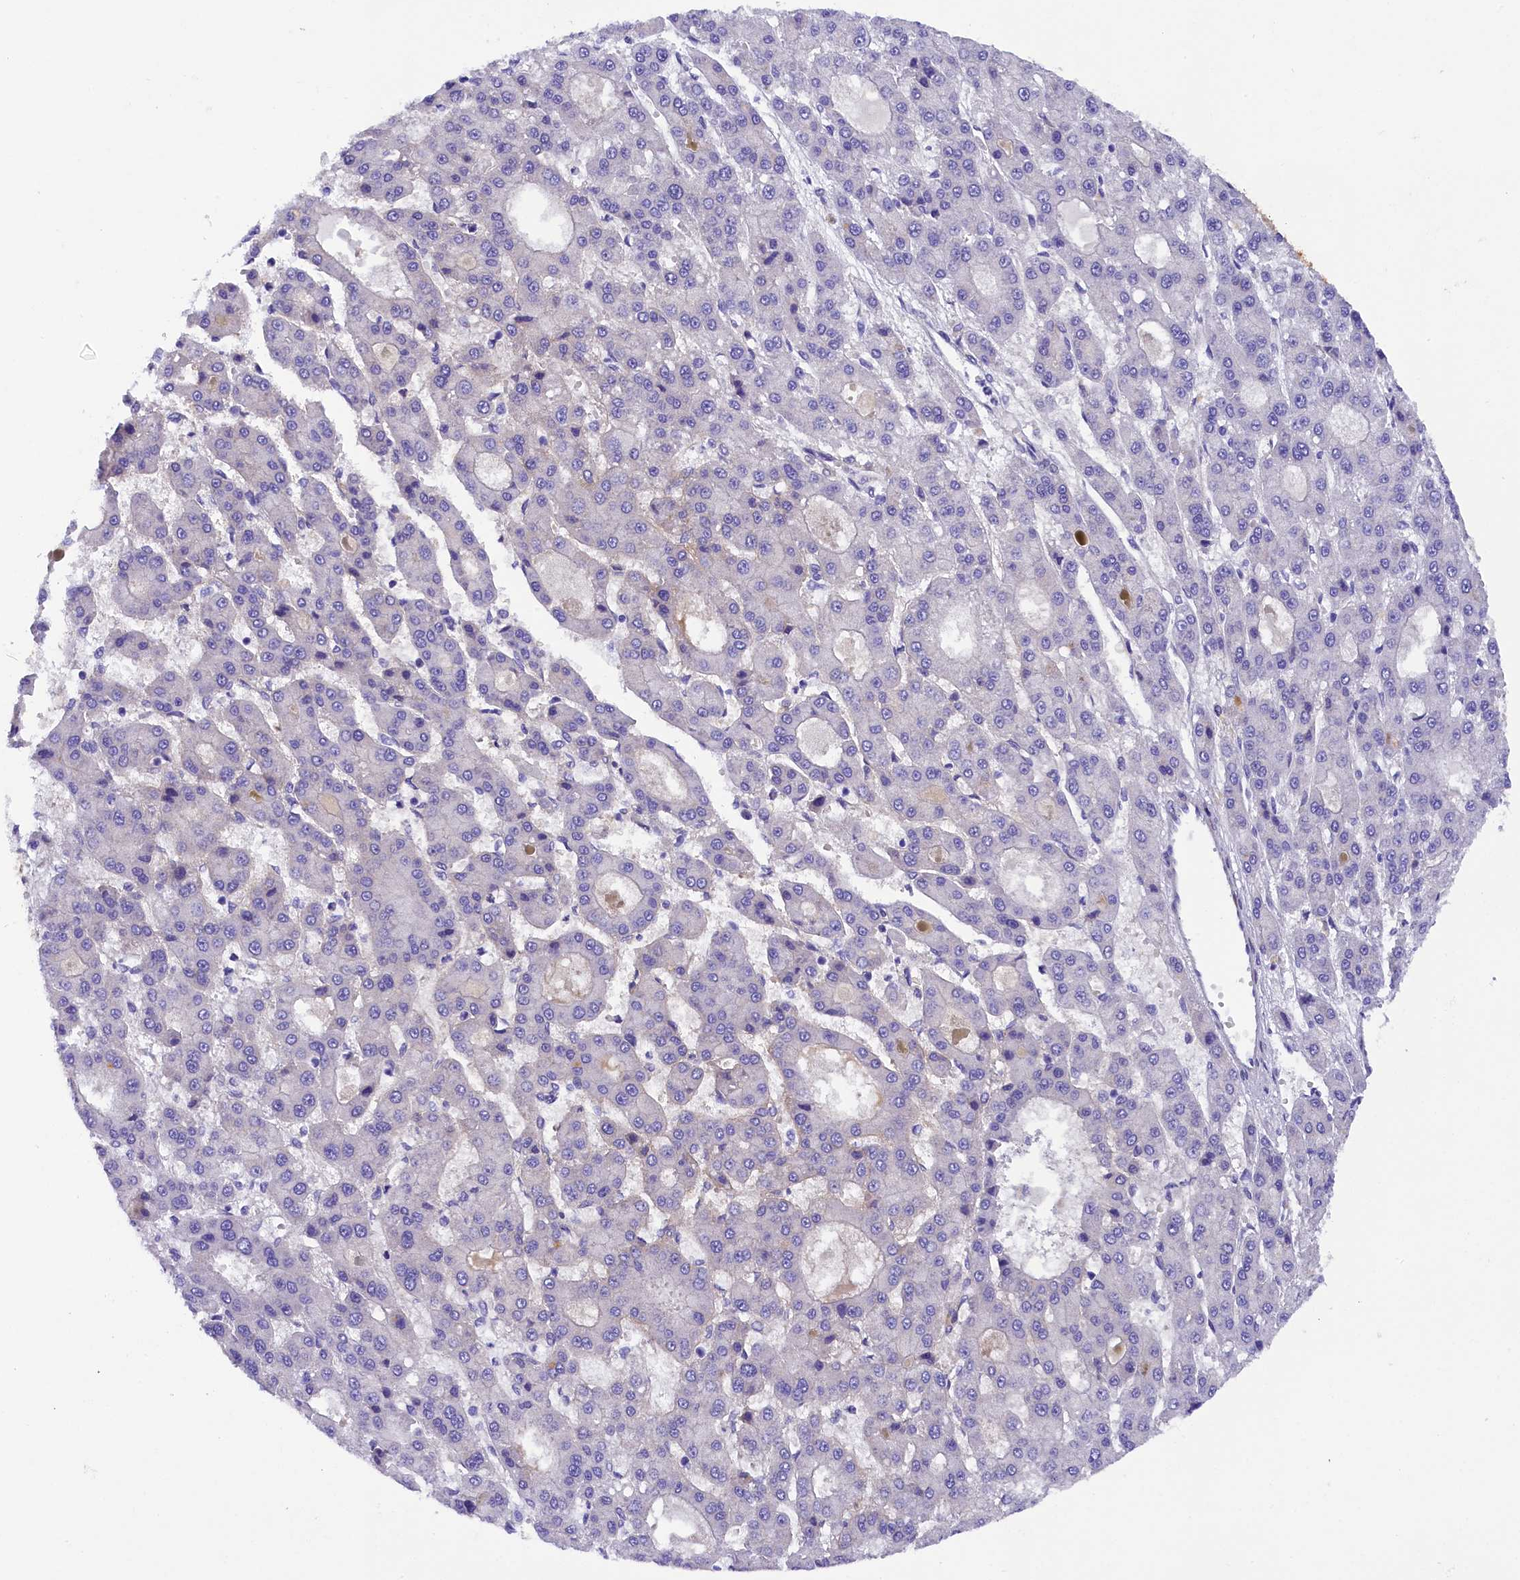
{"staining": {"intensity": "negative", "quantity": "none", "location": "none"}, "tissue": "liver cancer", "cell_type": "Tumor cells", "image_type": "cancer", "snomed": [{"axis": "morphology", "description": "Carcinoma, Hepatocellular, NOS"}, {"axis": "topography", "description": "Liver"}], "caption": "This is an immunohistochemistry (IHC) photomicrograph of human liver cancer. There is no staining in tumor cells.", "gene": "SOD3", "patient": {"sex": "male", "age": 70}}